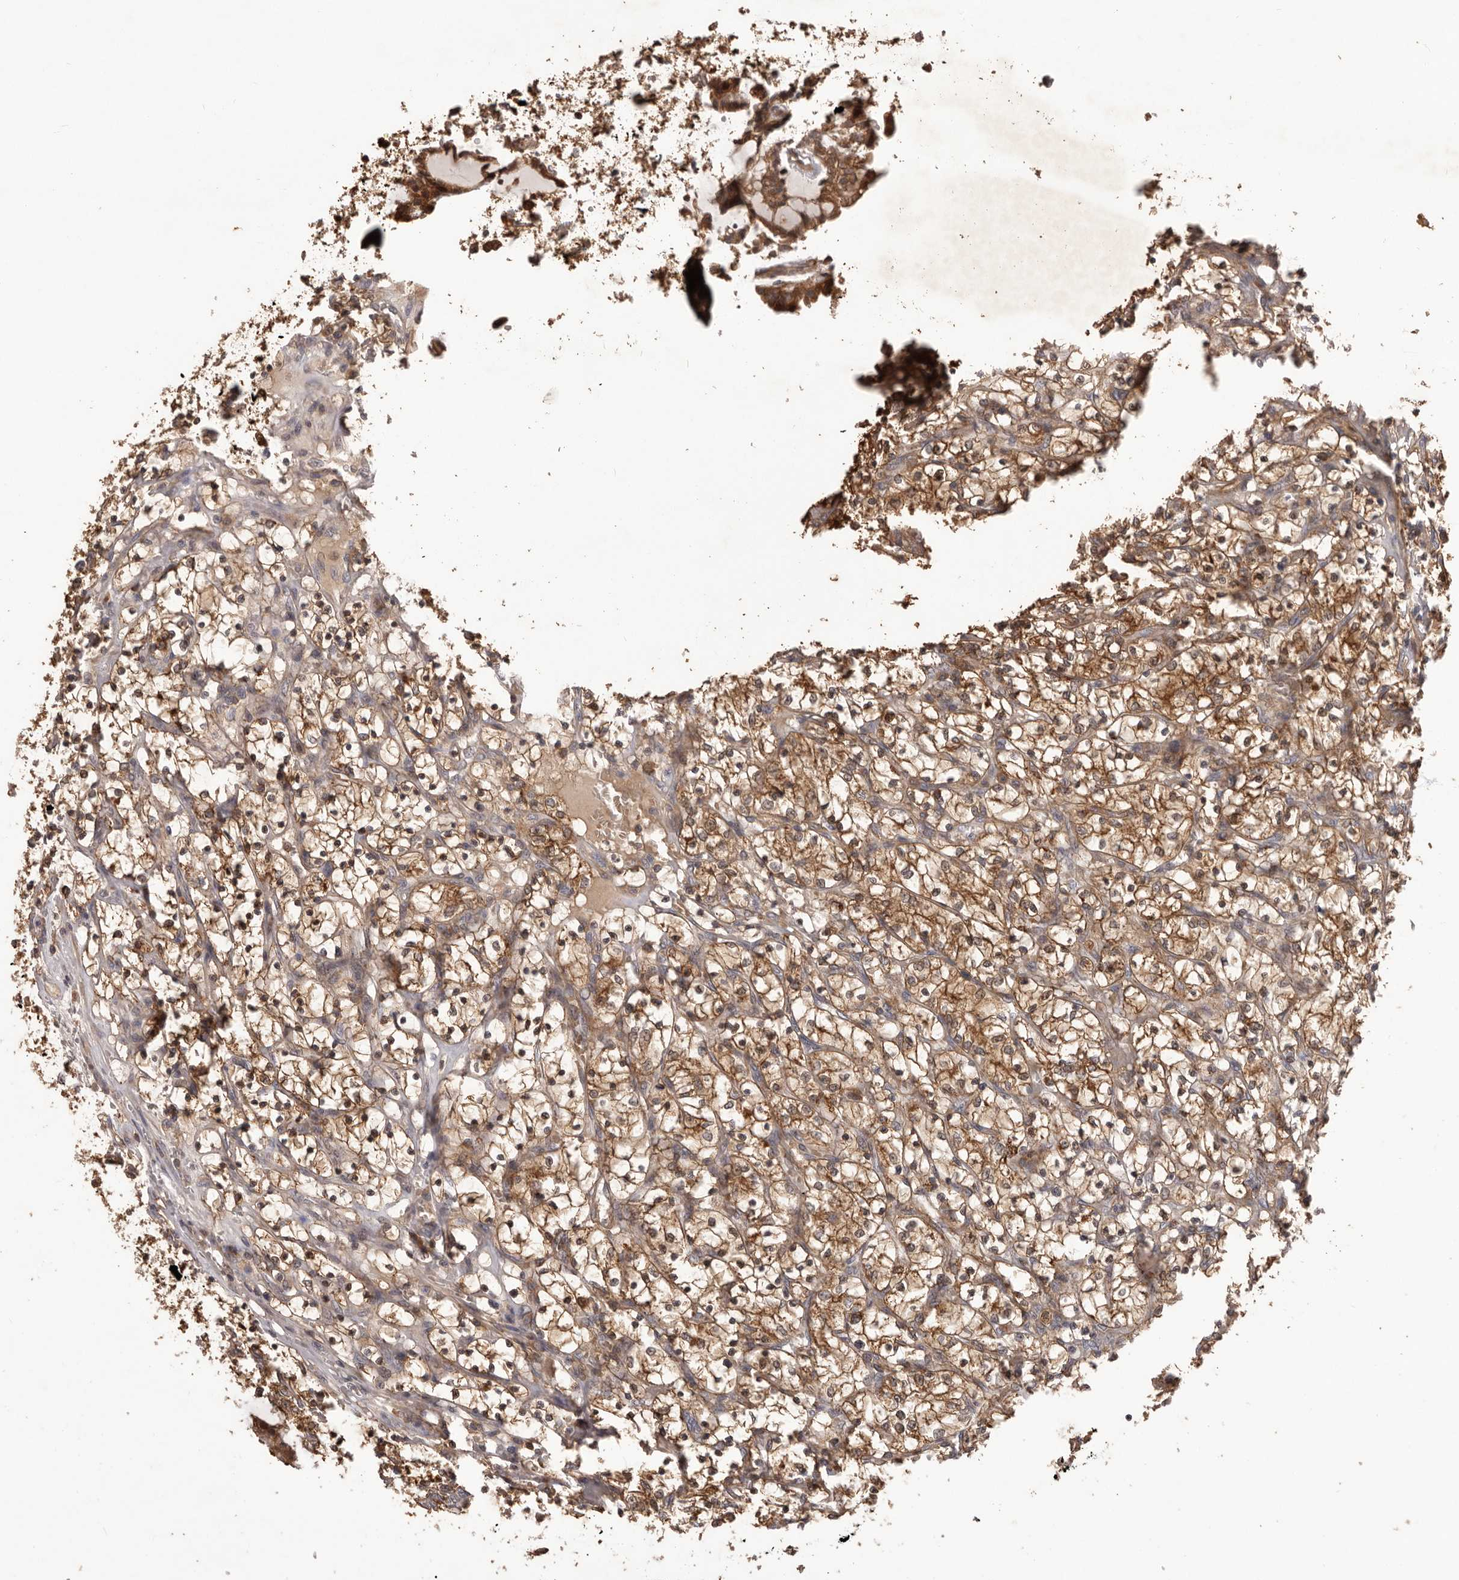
{"staining": {"intensity": "moderate", "quantity": ">75%", "location": "cytoplasmic/membranous"}, "tissue": "renal cancer", "cell_type": "Tumor cells", "image_type": "cancer", "snomed": [{"axis": "morphology", "description": "Adenocarcinoma, NOS"}, {"axis": "topography", "description": "Kidney"}], "caption": "The histopathology image shows a brown stain indicating the presence of a protein in the cytoplasmic/membranous of tumor cells in renal adenocarcinoma.", "gene": "GLIPR2", "patient": {"sex": "female", "age": 69}}